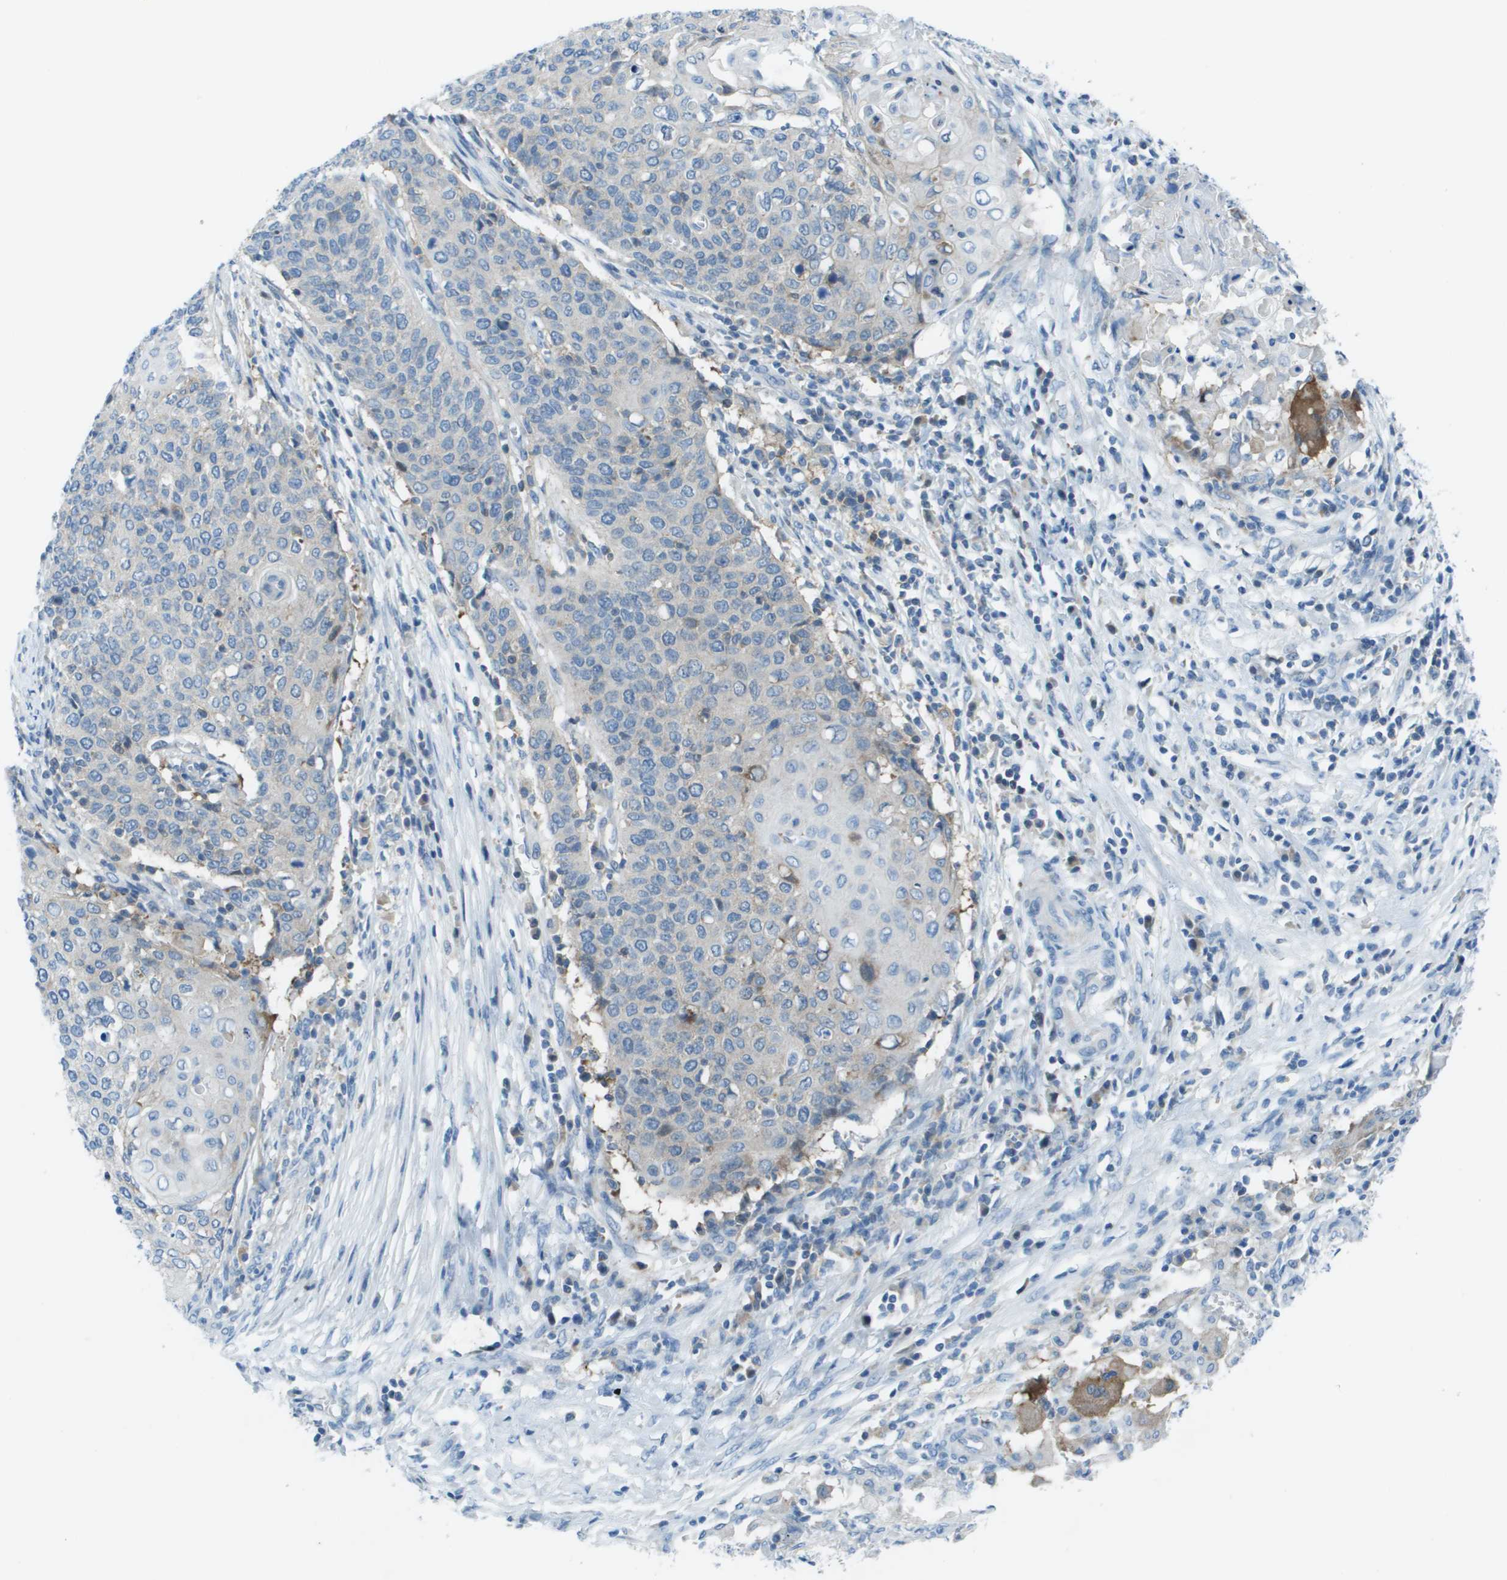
{"staining": {"intensity": "negative", "quantity": "none", "location": "none"}, "tissue": "cervical cancer", "cell_type": "Tumor cells", "image_type": "cancer", "snomed": [{"axis": "morphology", "description": "Squamous cell carcinoma, NOS"}, {"axis": "topography", "description": "Cervix"}], "caption": "A micrograph of squamous cell carcinoma (cervical) stained for a protein shows no brown staining in tumor cells.", "gene": "STIP1", "patient": {"sex": "female", "age": 39}}